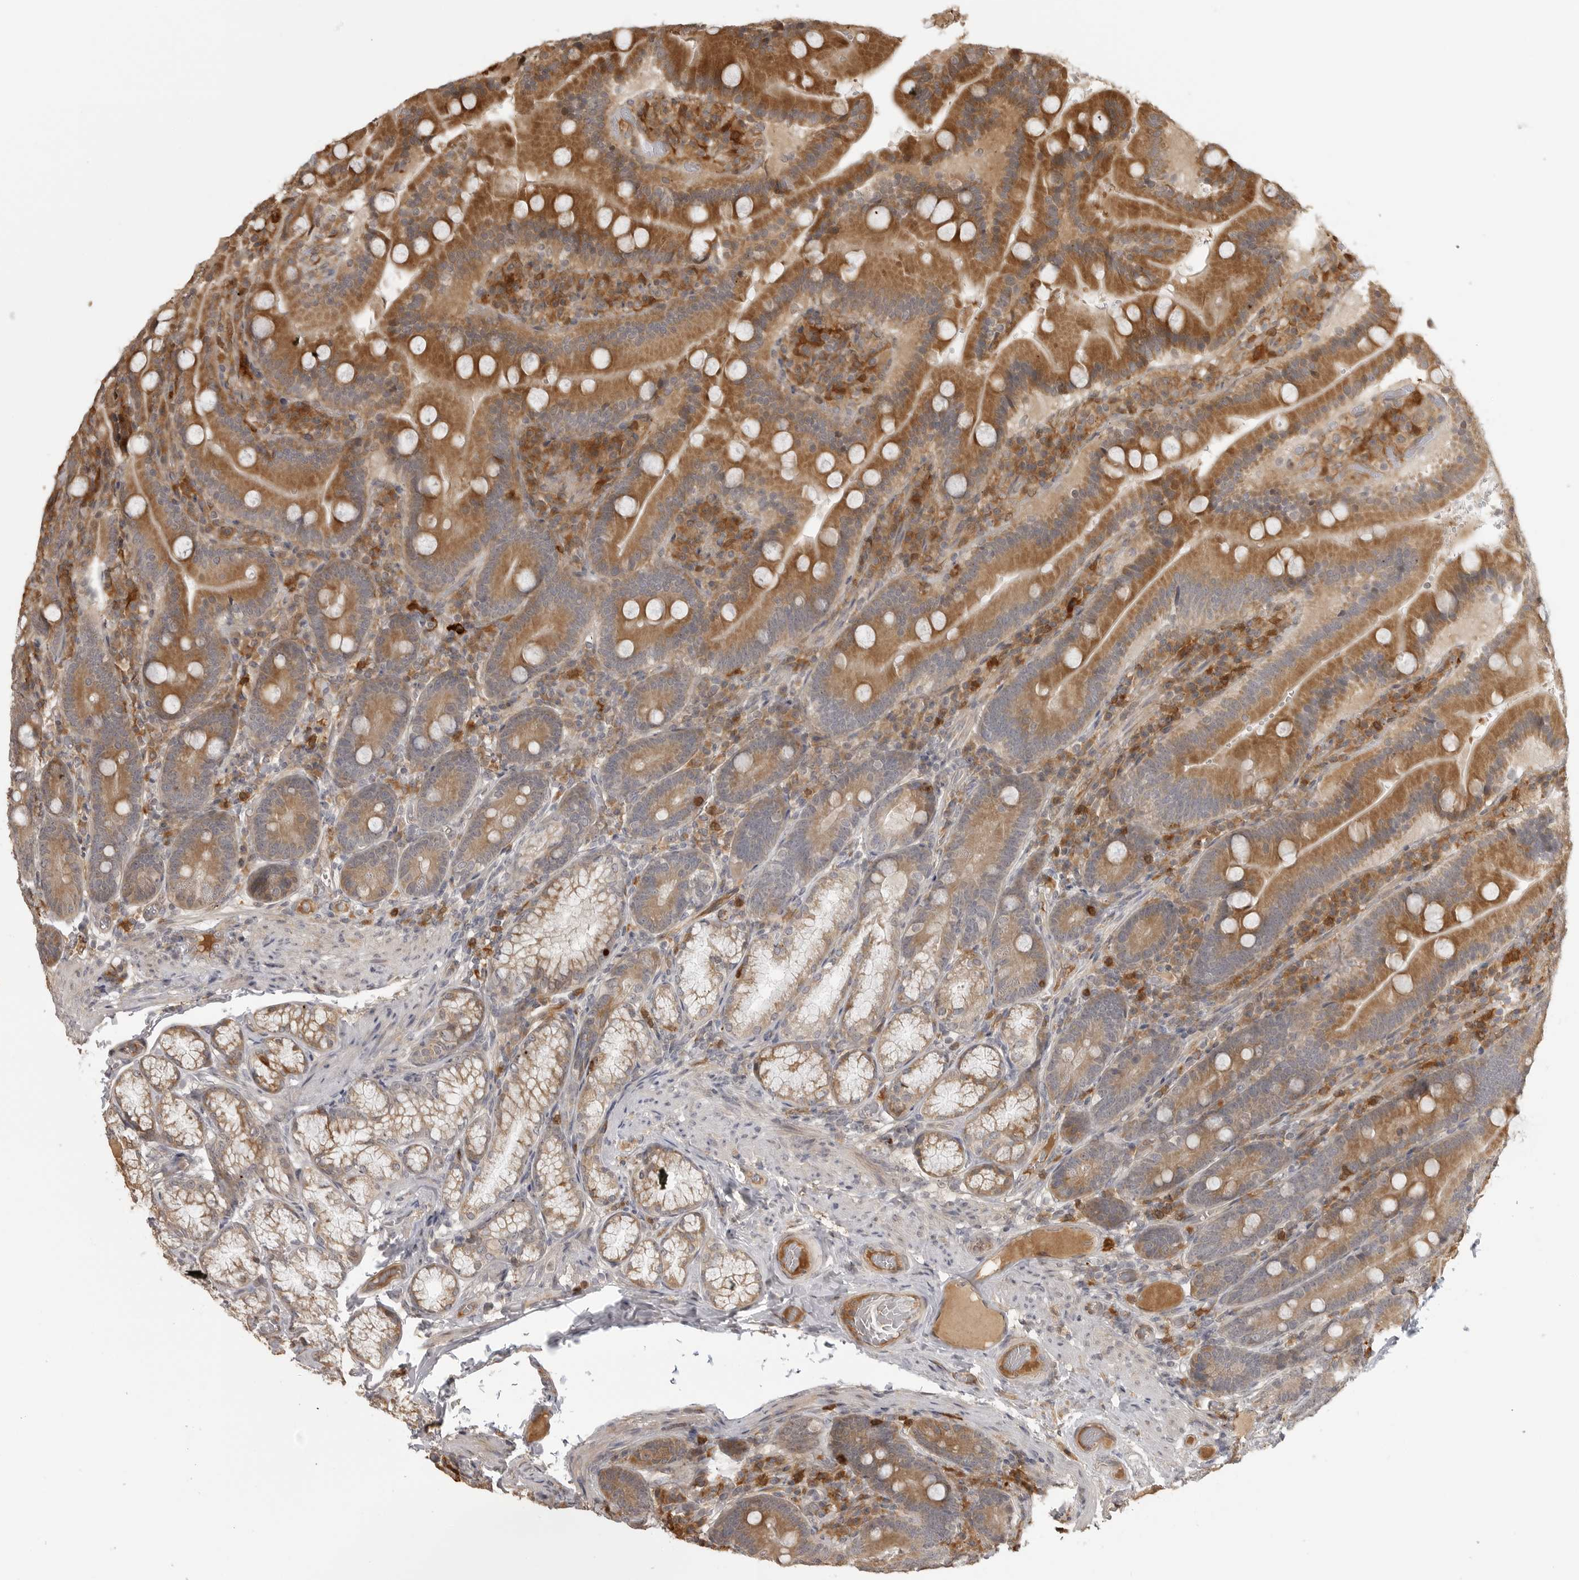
{"staining": {"intensity": "strong", "quantity": ">75%", "location": "cytoplasmic/membranous"}, "tissue": "duodenum", "cell_type": "Glandular cells", "image_type": "normal", "snomed": [{"axis": "morphology", "description": "Normal tissue, NOS"}, {"axis": "topography", "description": "Duodenum"}], "caption": "IHC (DAB (3,3'-diaminobenzidine)) staining of normal human duodenum shows strong cytoplasmic/membranous protein staining in about >75% of glandular cells. (DAB (3,3'-diaminobenzidine) IHC with brightfield microscopy, high magnification).", "gene": "IDO1", "patient": {"sex": "female", "age": 62}}